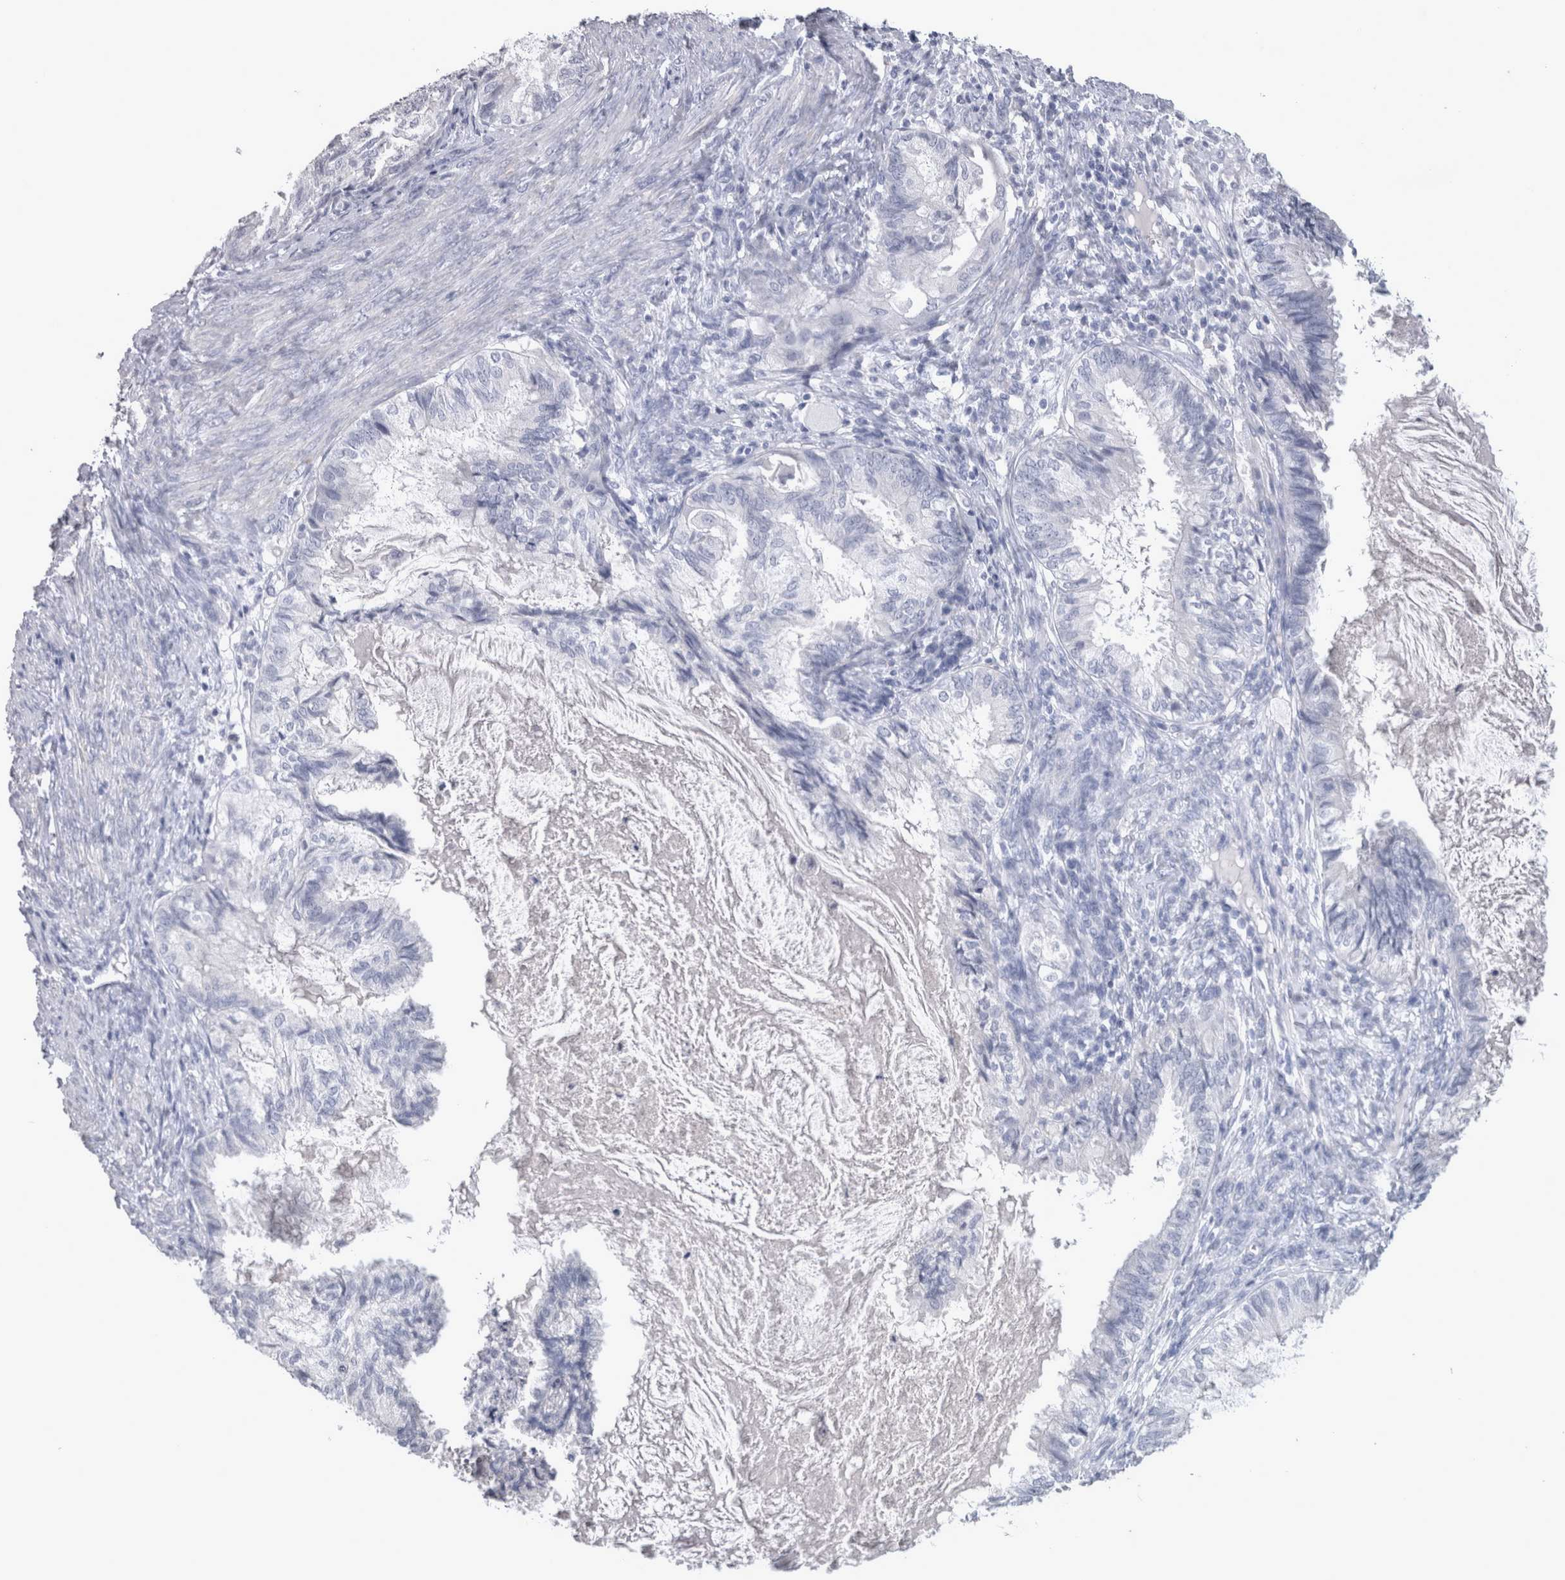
{"staining": {"intensity": "negative", "quantity": "none", "location": "none"}, "tissue": "cervical cancer", "cell_type": "Tumor cells", "image_type": "cancer", "snomed": [{"axis": "morphology", "description": "Normal tissue, NOS"}, {"axis": "morphology", "description": "Adenocarcinoma, NOS"}, {"axis": "topography", "description": "Cervix"}, {"axis": "topography", "description": "Endometrium"}], "caption": "Micrograph shows no protein staining in tumor cells of adenocarcinoma (cervical) tissue. The staining is performed using DAB (3,3'-diaminobenzidine) brown chromogen with nuclei counter-stained in using hematoxylin.", "gene": "MSMB", "patient": {"sex": "female", "age": 86}}